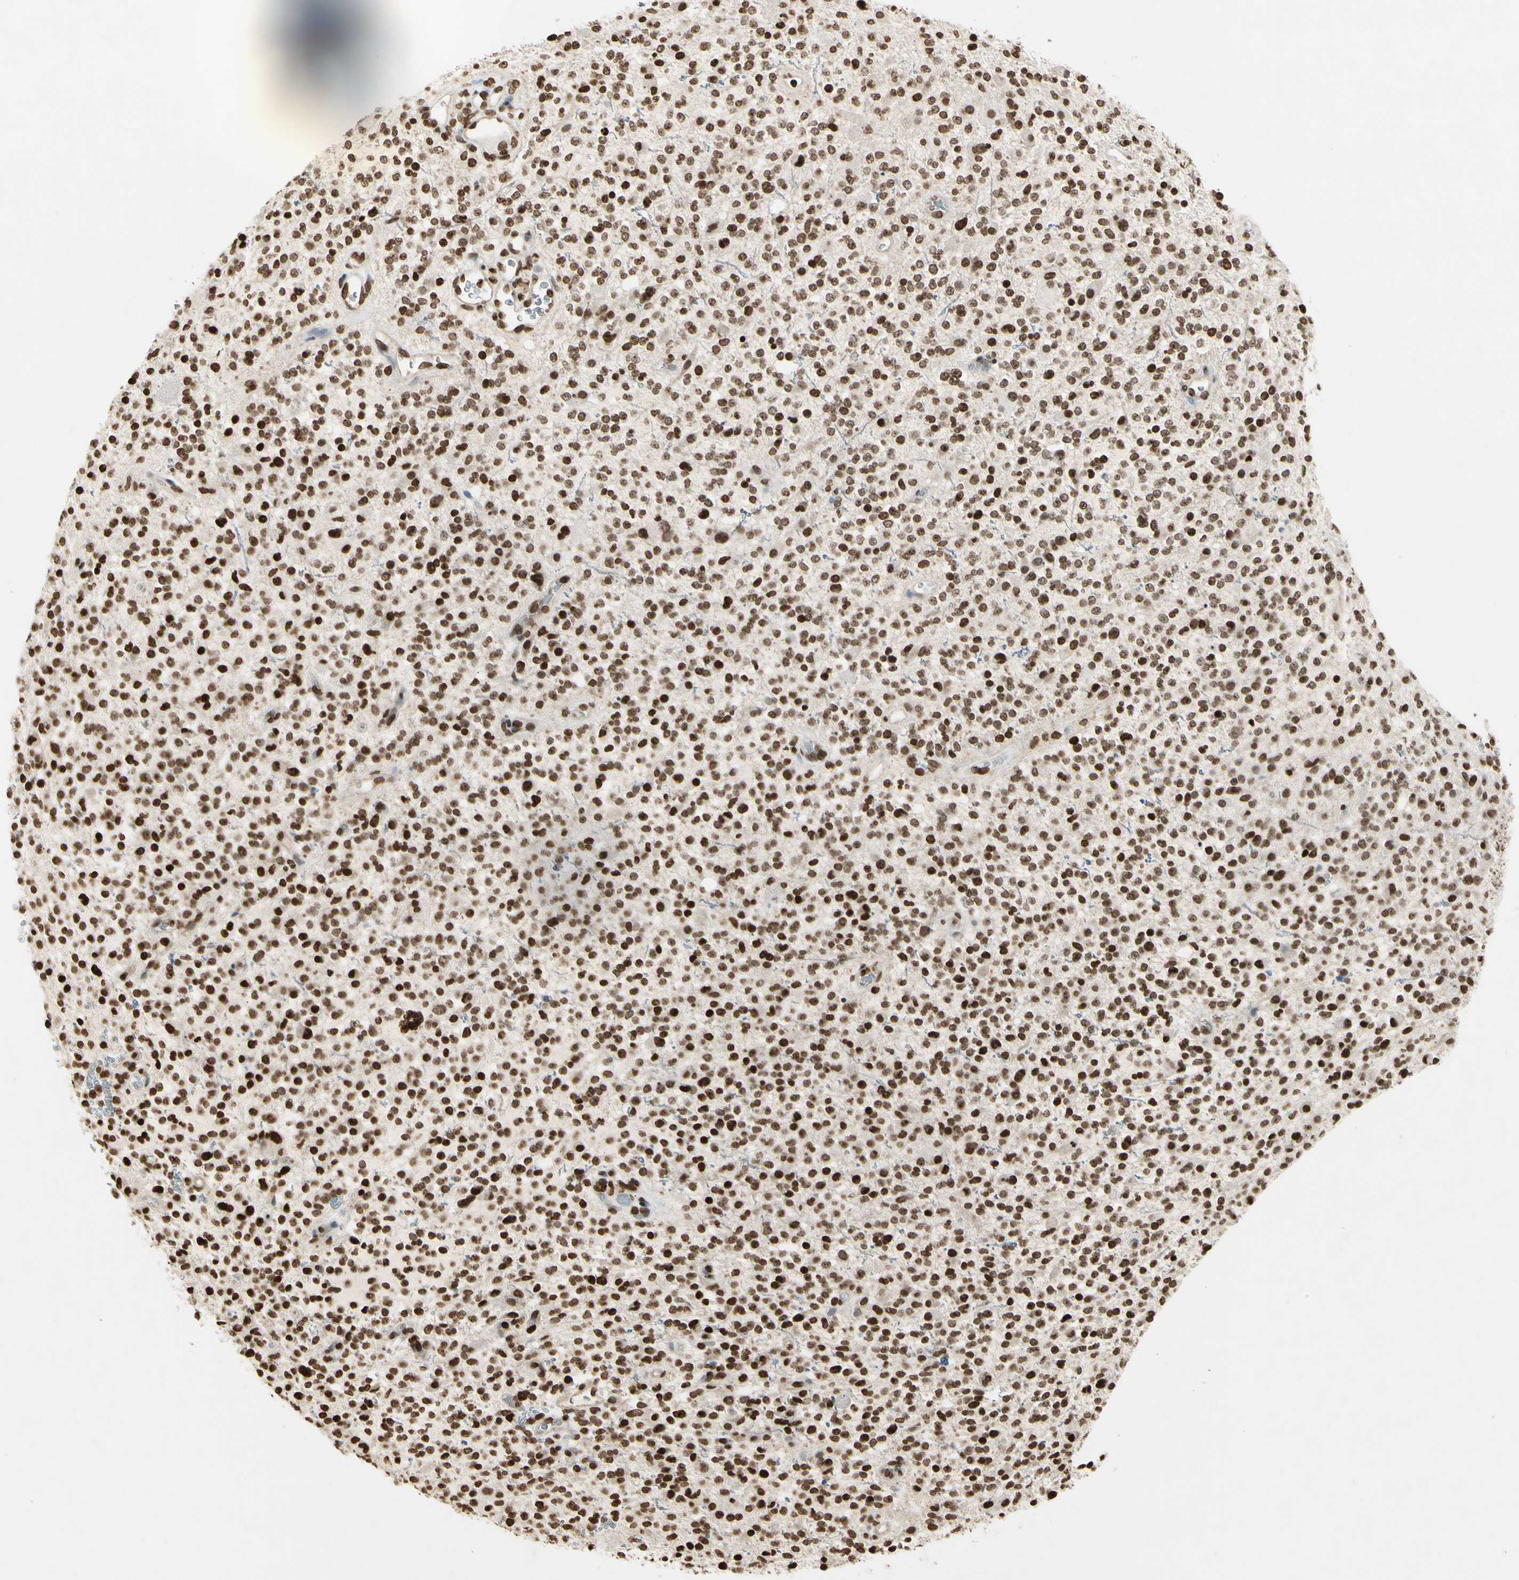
{"staining": {"intensity": "strong", "quantity": ">75%", "location": "nuclear"}, "tissue": "glioma", "cell_type": "Tumor cells", "image_type": "cancer", "snomed": [{"axis": "morphology", "description": "Glioma, malignant, High grade"}, {"axis": "topography", "description": "Brain"}], "caption": "Tumor cells exhibit high levels of strong nuclear expression in approximately >75% of cells in human glioma. The staining was performed using DAB to visualize the protein expression in brown, while the nuclei were stained in blue with hematoxylin (Magnification: 20x).", "gene": "RORA", "patient": {"sex": "male", "age": 48}}